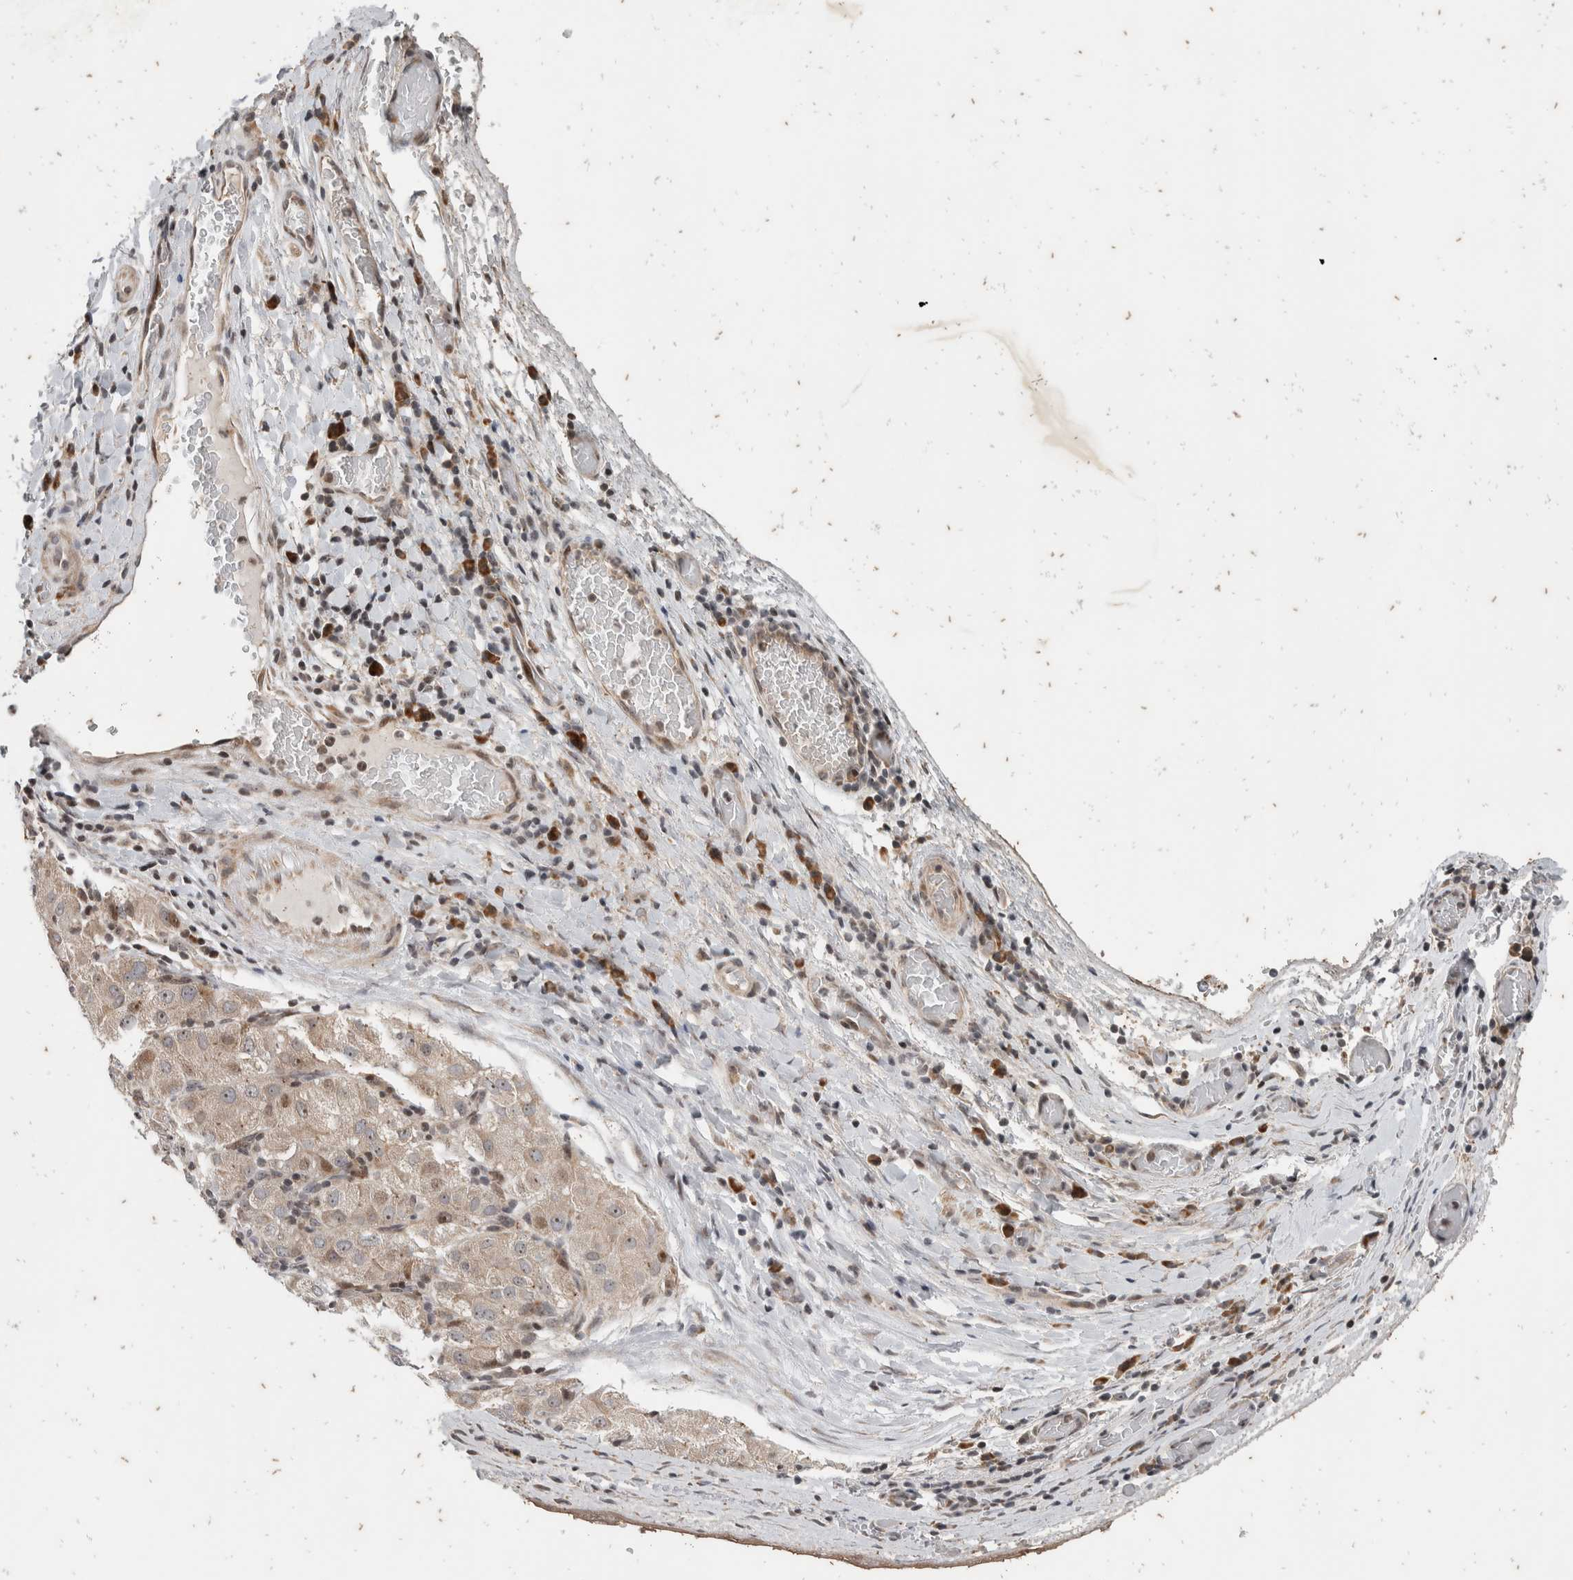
{"staining": {"intensity": "moderate", "quantity": "25%-75%", "location": "nuclear"}, "tissue": "liver cancer", "cell_type": "Tumor cells", "image_type": "cancer", "snomed": [{"axis": "morphology", "description": "Carcinoma, Hepatocellular, NOS"}, {"axis": "topography", "description": "Liver"}], "caption": "Liver cancer (hepatocellular carcinoma) stained with a brown dye reveals moderate nuclear positive staining in approximately 25%-75% of tumor cells.", "gene": "ATXN7L1", "patient": {"sex": "male", "age": 80}}